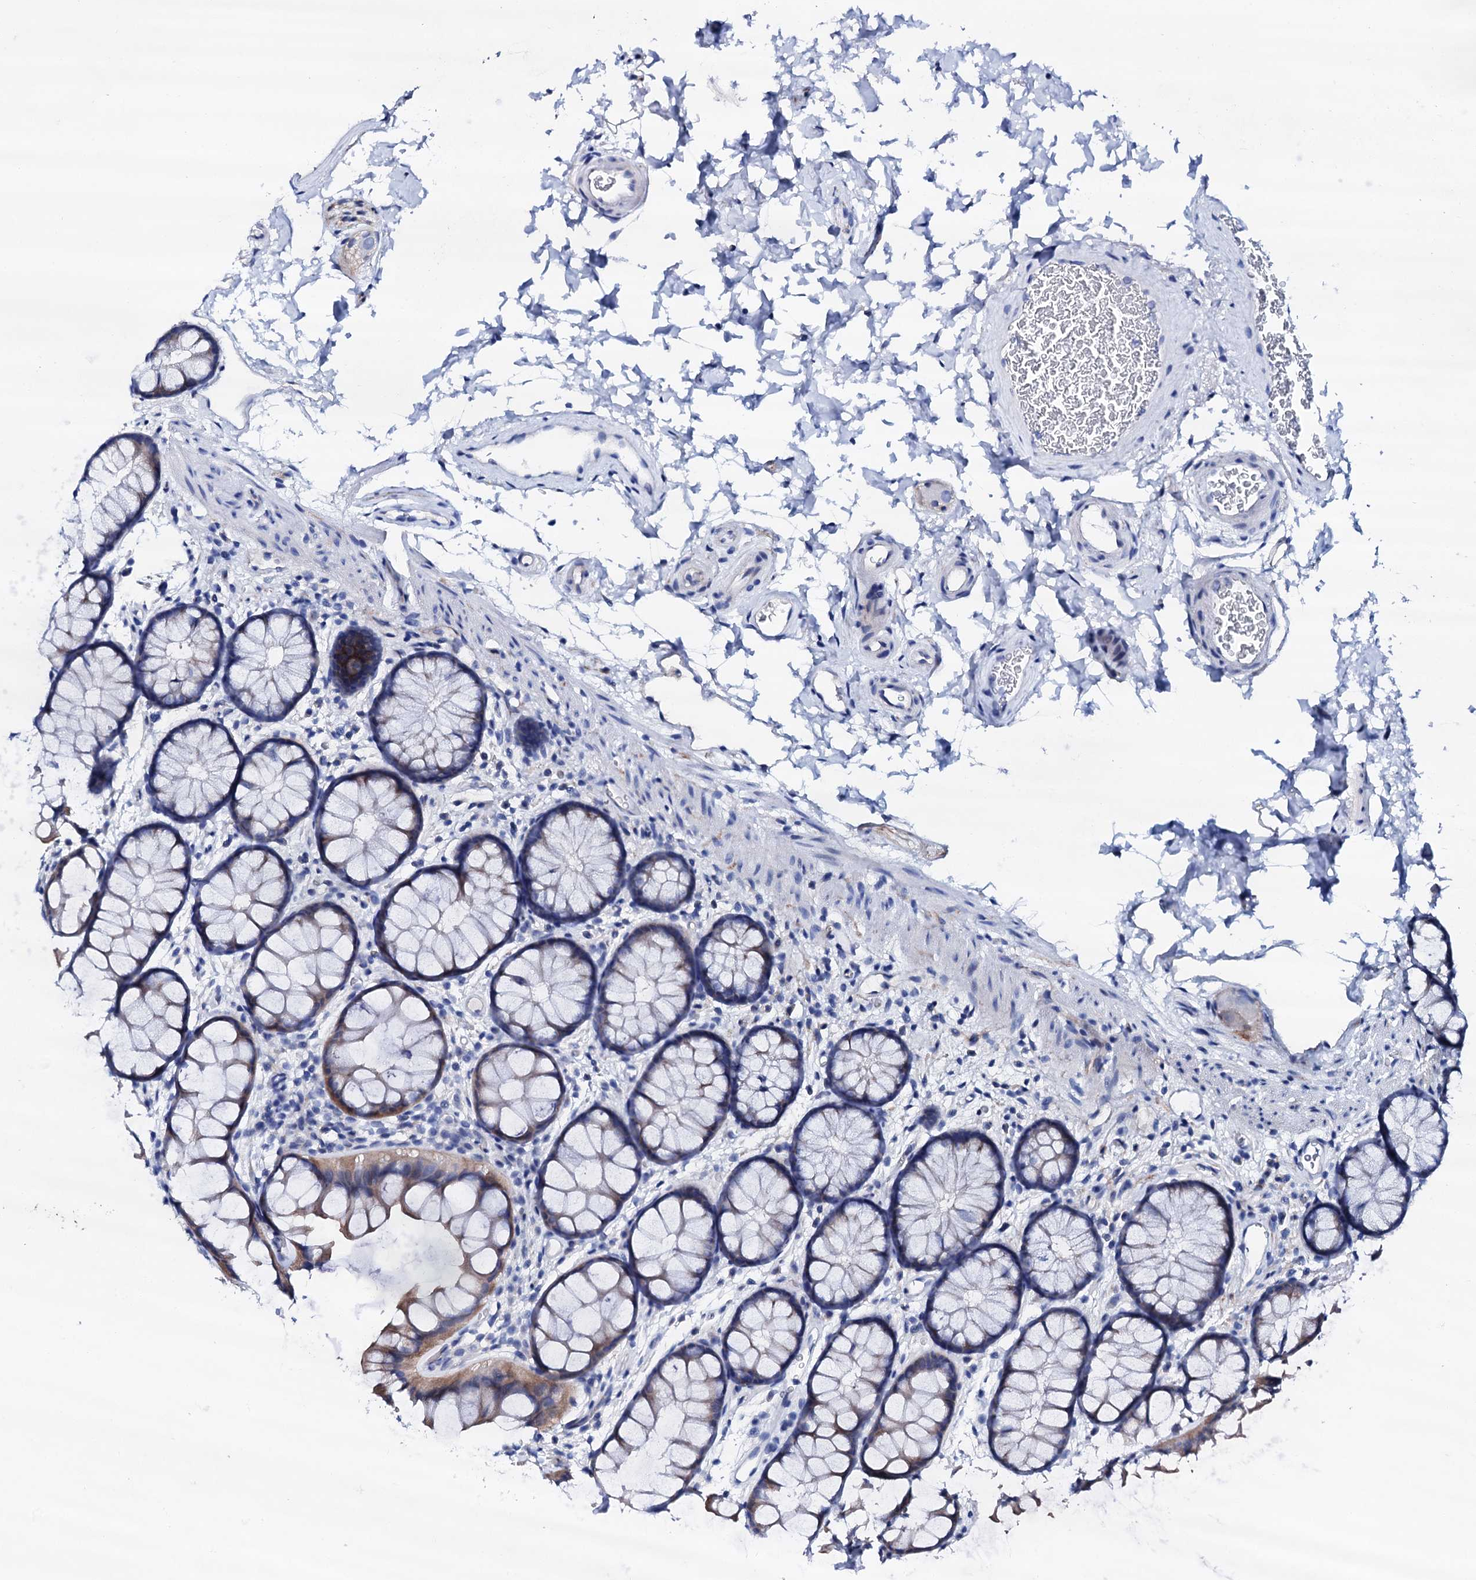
{"staining": {"intensity": "negative", "quantity": "none", "location": "none"}, "tissue": "colon", "cell_type": "Endothelial cells", "image_type": "normal", "snomed": [{"axis": "morphology", "description": "Normal tissue, NOS"}, {"axis": "topography", "description": "Colon"}], "caption": "An IHC photomicrograph of normal colon is shown. There is no staining in endothelial cells of colon. Nuclei are stained in blue.", "gene": "TRDN", "patient": {"sex": "female", "age": 82}}